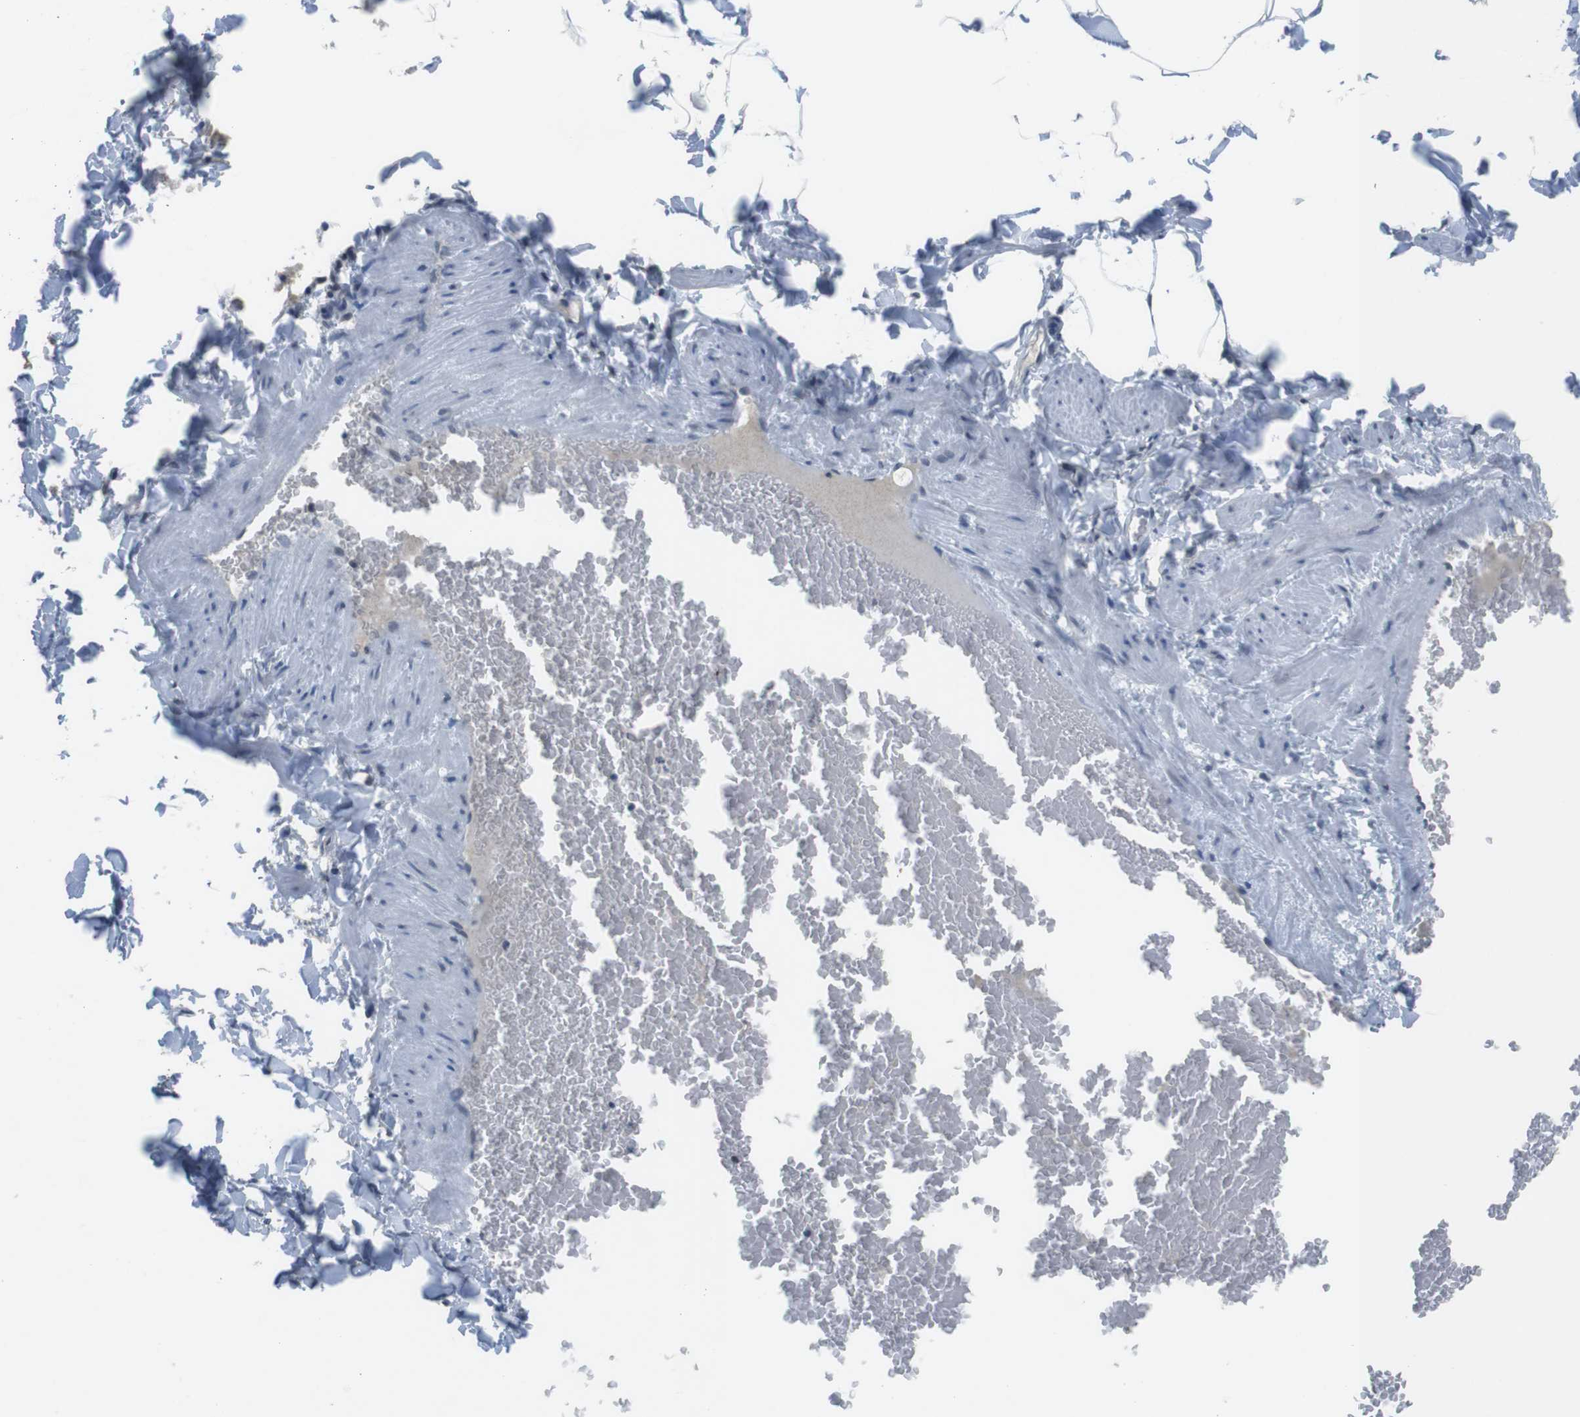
{"staining": {"intensity": "moderate", "quantity": "<25%", "location": "nuclear"}, "tissue": "adipose tissue", "cell_type": "Adipocytes", "image_type": "normal", "snomed": [{"axis": "morphology", "description": "Normal tissue, NOS"}, {"axis": "topography", "description": "Vascular tissue"}], "caption": "Adipose tissue stained with DAB (3,3'-diaminobenzidine) immunohistochemistry (IHC) shows low levels of moderate nuclear expression in approximately <25% of adipocytes.", "gene": "MAD1L1", "patient": {"sex": "male", "age": 41}}